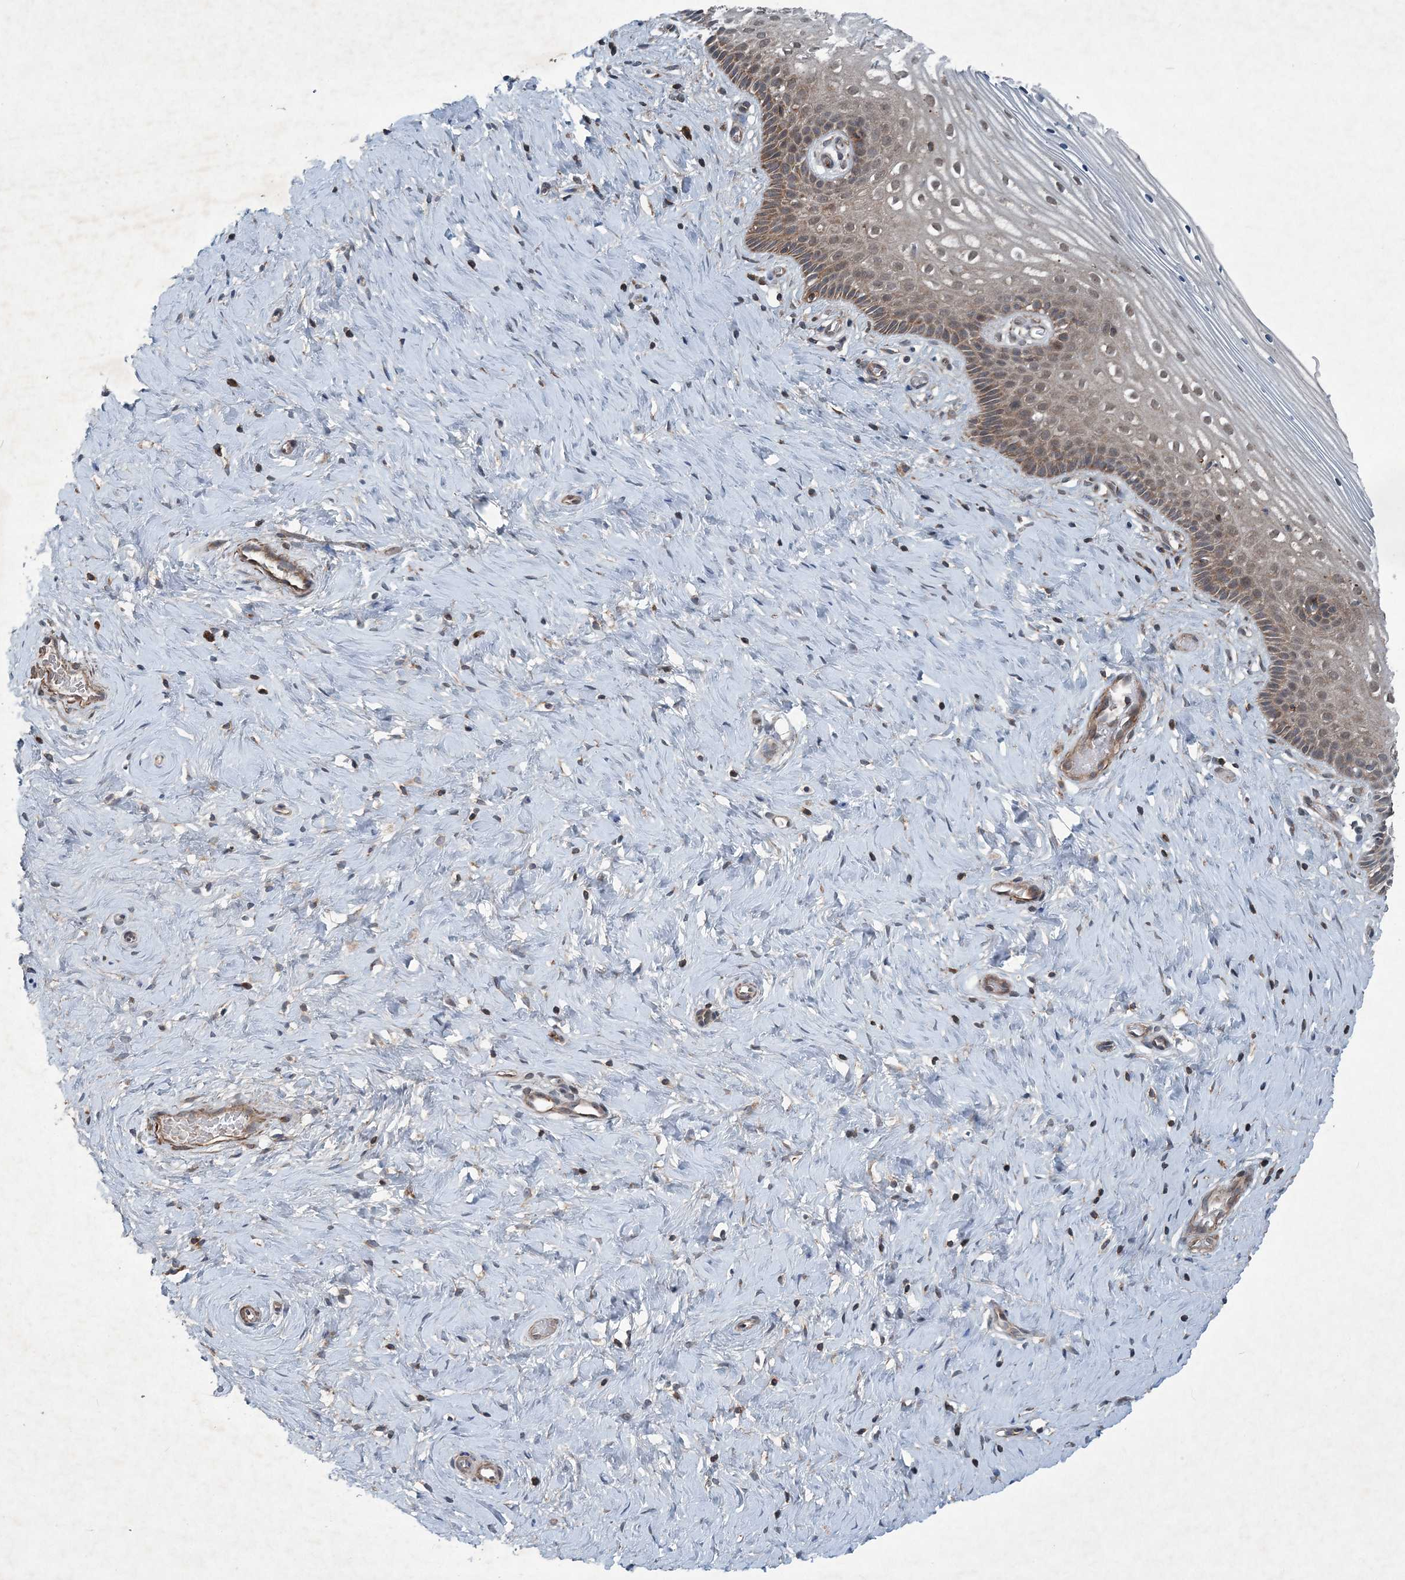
{"staining": {"intensity": "moderate", "quantity": "25%-75%", "location": "cytoplasmic/membranous"}, "tissue": "cervix", "cell_type": "Glandular cells", "image_type": "normal", "snomed": [{"axis": "morphology", "description": "Normal tissue, NOS"}, {"axis": "topography", "description": "Cervix"}], "caption": "Glandular cells display moderate cytoplasmic/membranous positivity in approximately 25%-75% of cells in normal cervix.", "gene": "NDUFA2", "patient": {"sex": "female", "age": 33}}